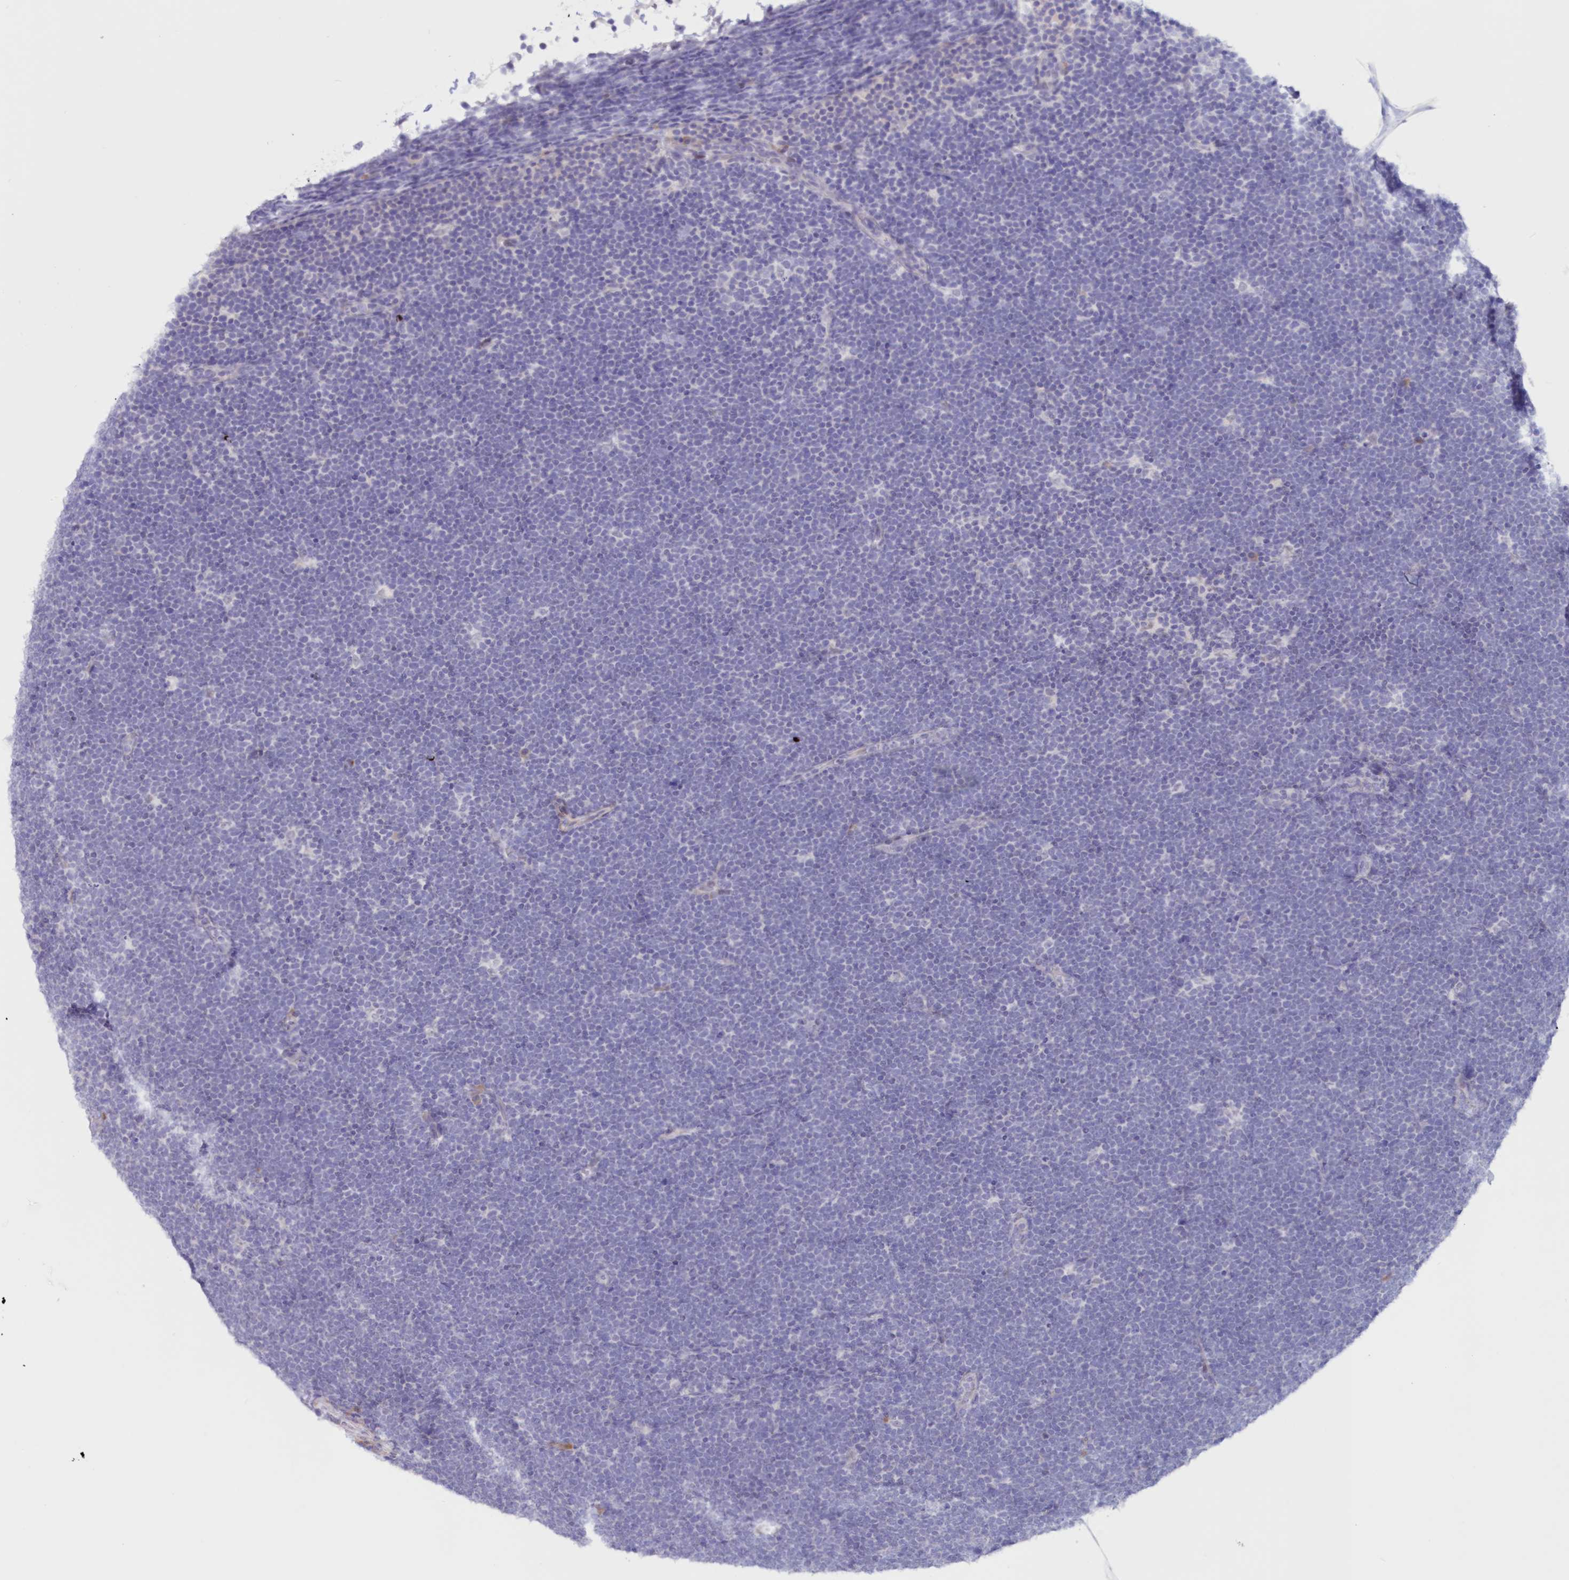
{"staining": {"intensity": "negative", "quantity": "none", "location": "none"}, "tissue": "lymphoma", "cell_type": "Tumor cells", "image_type": "cancer", "snomed": [{"axis": "morphology", "description": "Malignant lymphoma, non-Hodgkin's type, High grade"}, {"axis": "topography", "description": "Lymph node"}], "caption": "Photomicrograph shows no significant protein positivity in tumor cells of high-grade malignant lymphoma, non-Hodgkin's type.", "gene": "SNED1", "patient": {"sex": "male", "age": 13}}